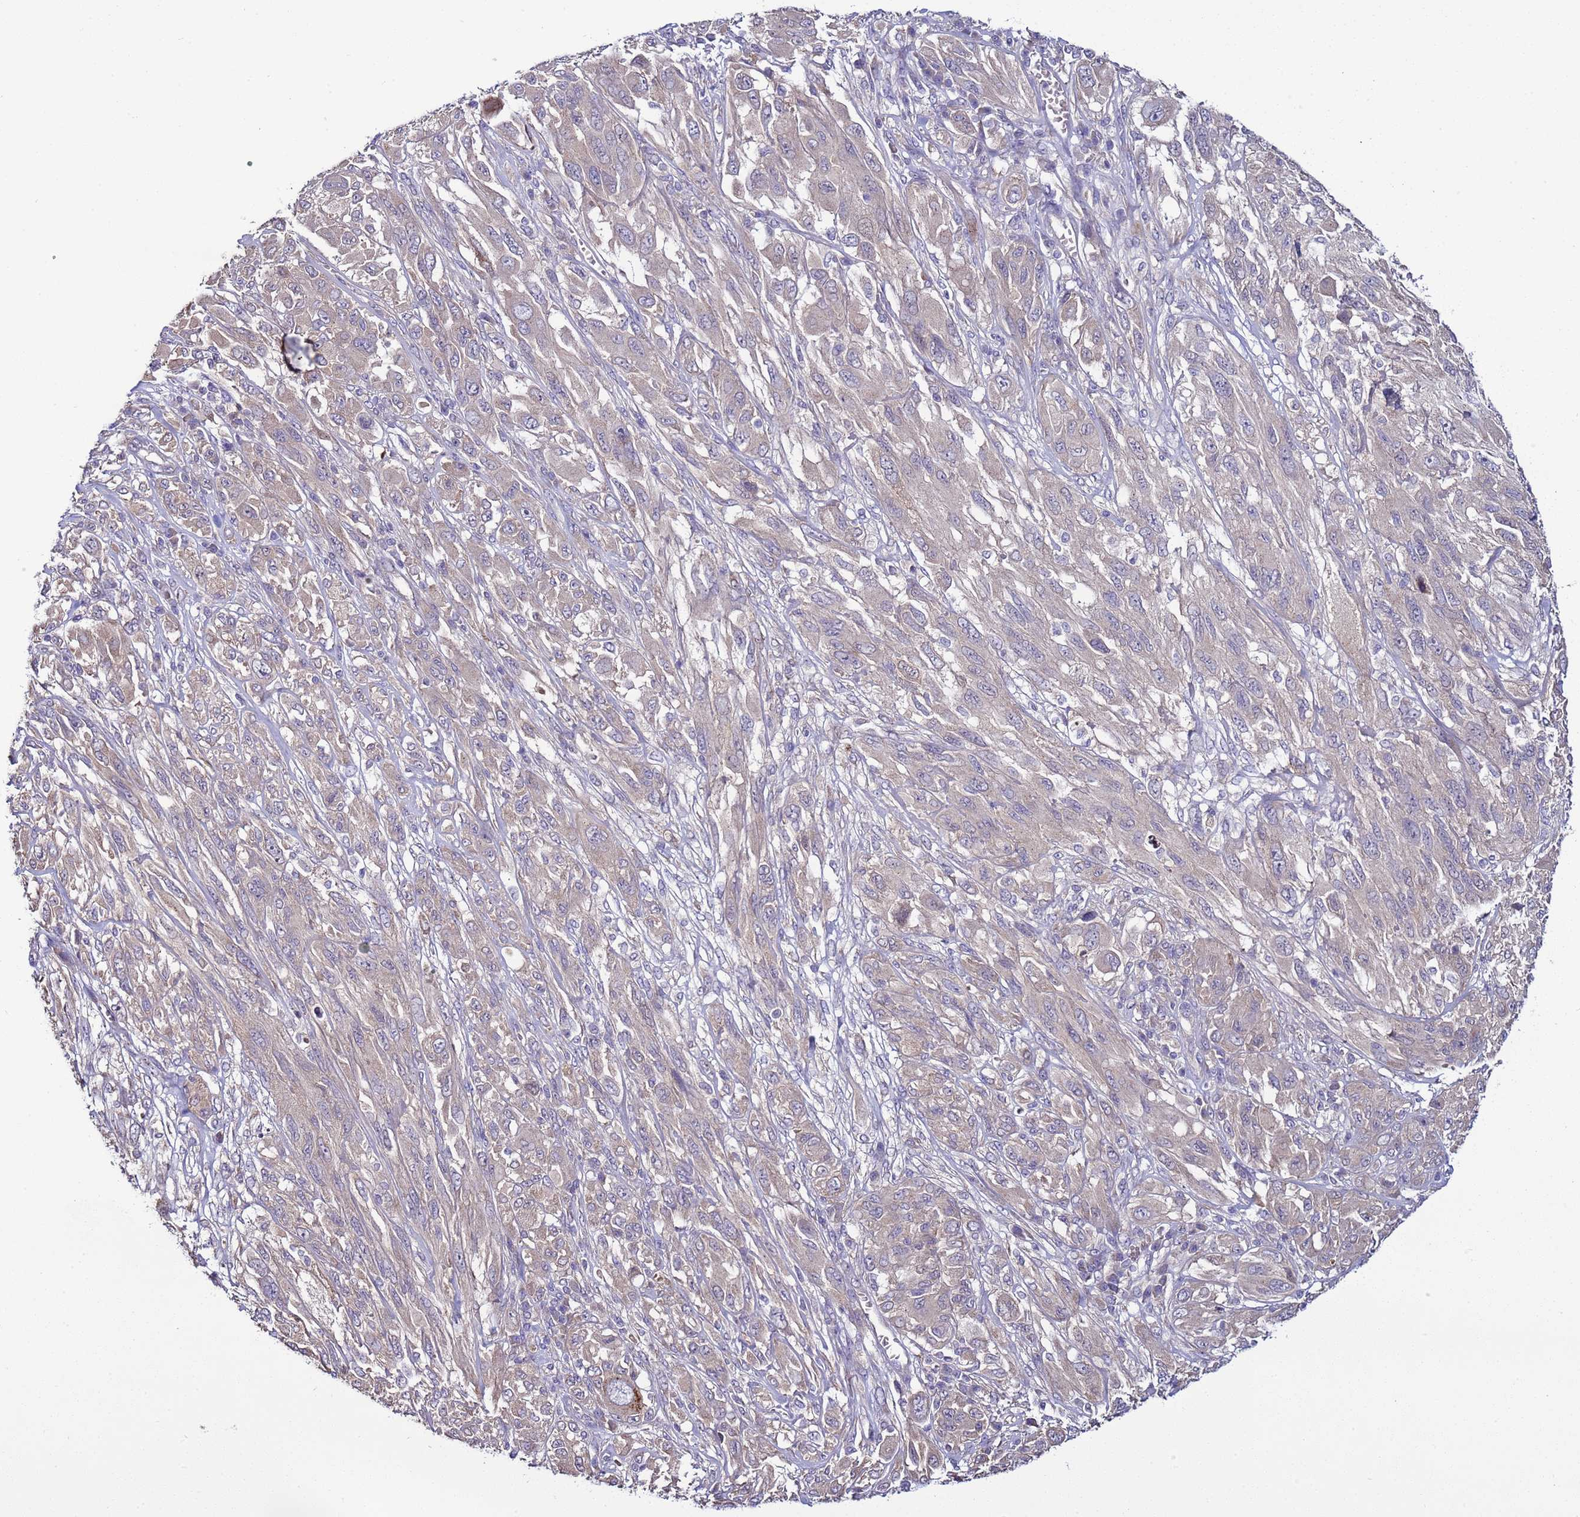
{"staining": {"intensity": "weak", "quantity": "<25%", "location": "cytoplasmic/membranous"}, "tissue": "melanoma", "cell_type": "Tumor cells", "image_type": "cancer", "snomed": [{"axis": "morphology", "description": "Malignant melanoma, NOS"}, {"axis": "topography", "description": "Skin"}], "caption": "The immunohistochemistry histopathology image has no significant expression in tumor cells of melanoma tissue.", "gene": "RABL2B", "patient": {"sex": "female", "age": 91}}